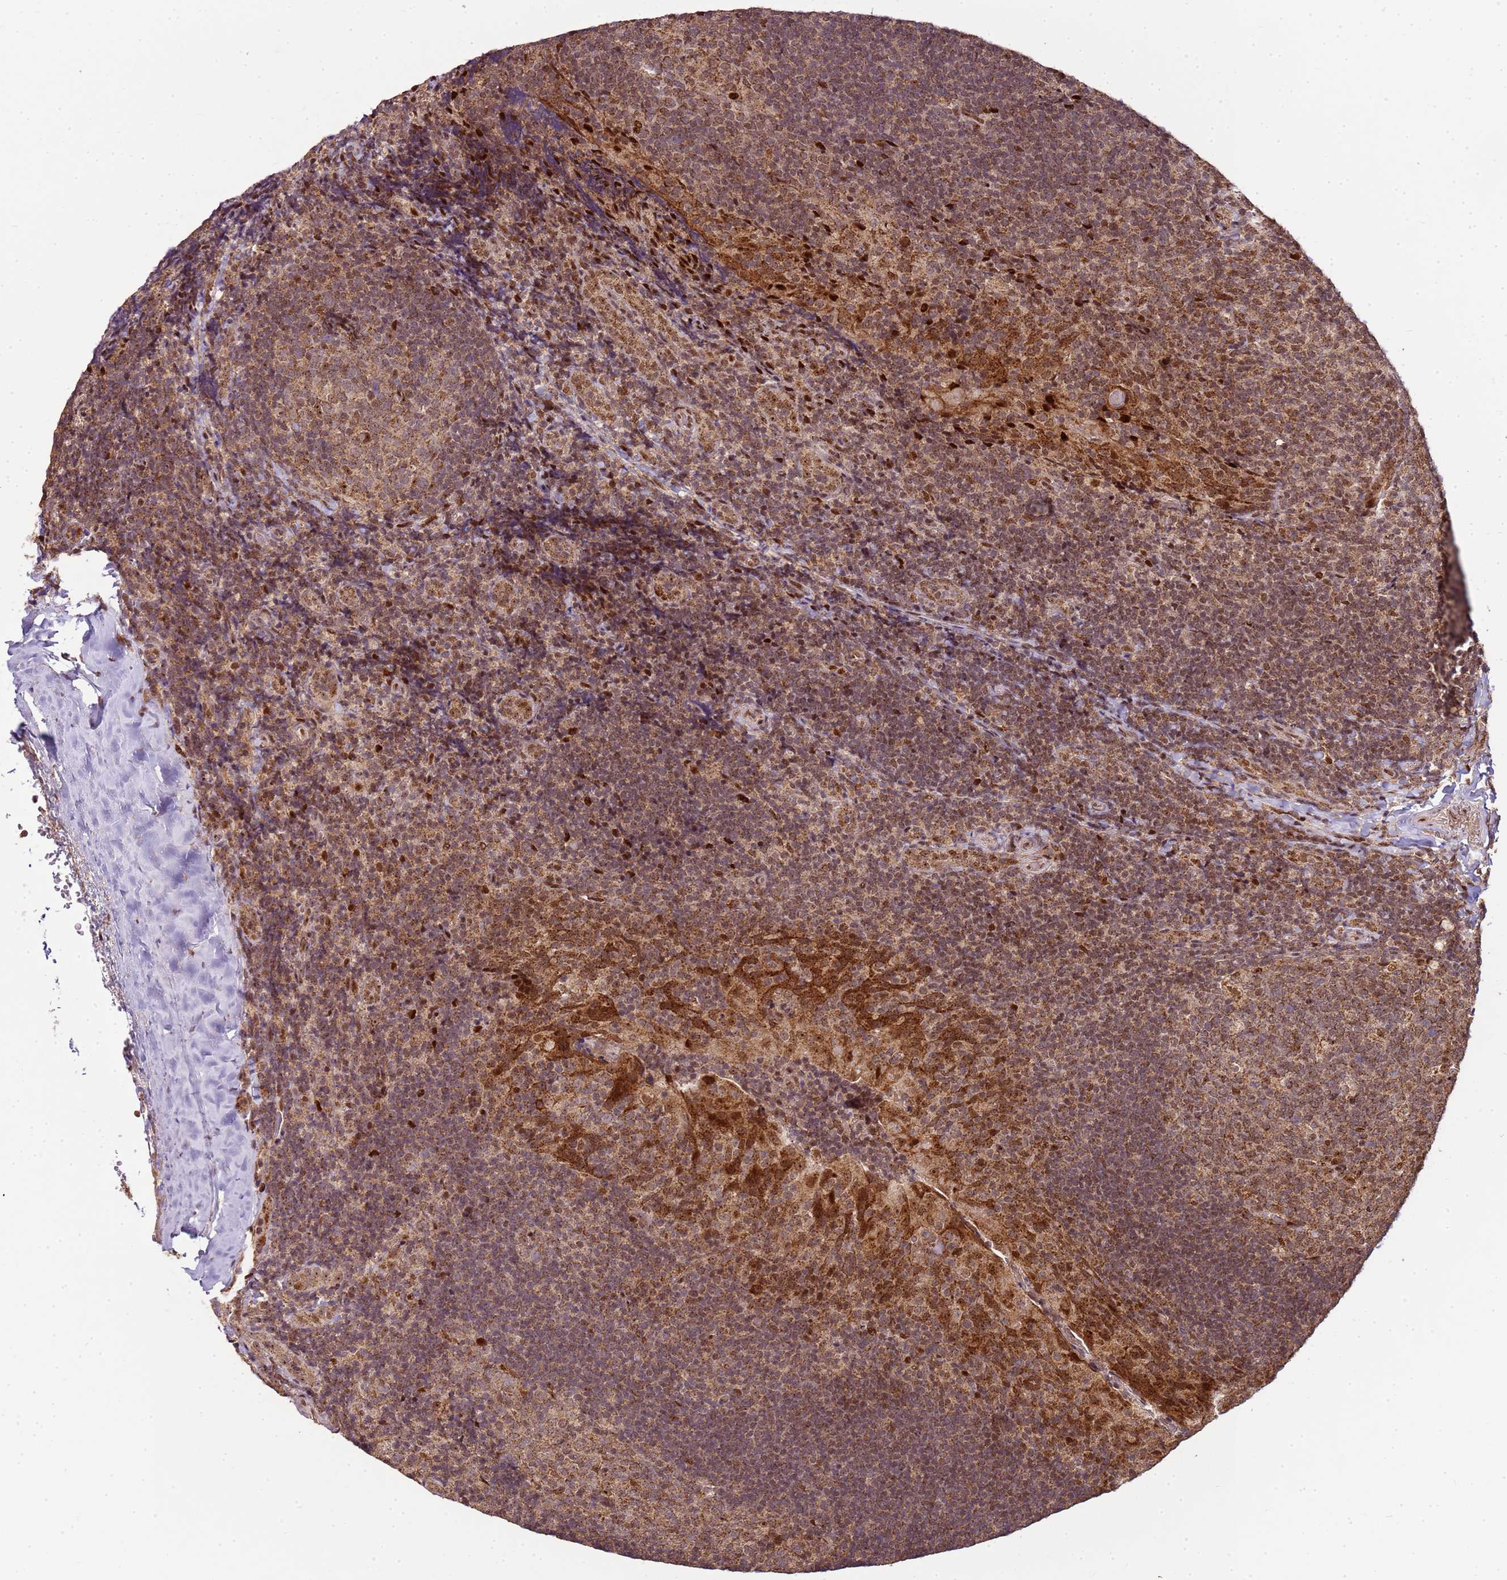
{"staining": {"intensity": "moderate", "quantity": ">75%", "location": "cytoplasmic/membranous"}, "tissue": "tonsil", "cell_type": "Germinal center cells", "image_type": "normal", "snomed": [{"axis": "morphology", "description": "Normal tissue, NOS"}, {"axis": "topography", "description": "Tonsil"}], "caption": "Immunohistochemical staining of benign tonsil reveals moderate cytoplasmic/membranous protein expression in approximately >75% of germinal center cells. (Stains: DAB (3,3'-diaminobenzidine) in brown, nuclei in blue, Microscopy: brightfield microscopy at high magnification).", "gene": "PEX14", "patient": {"sex": "male", "age": 17}}